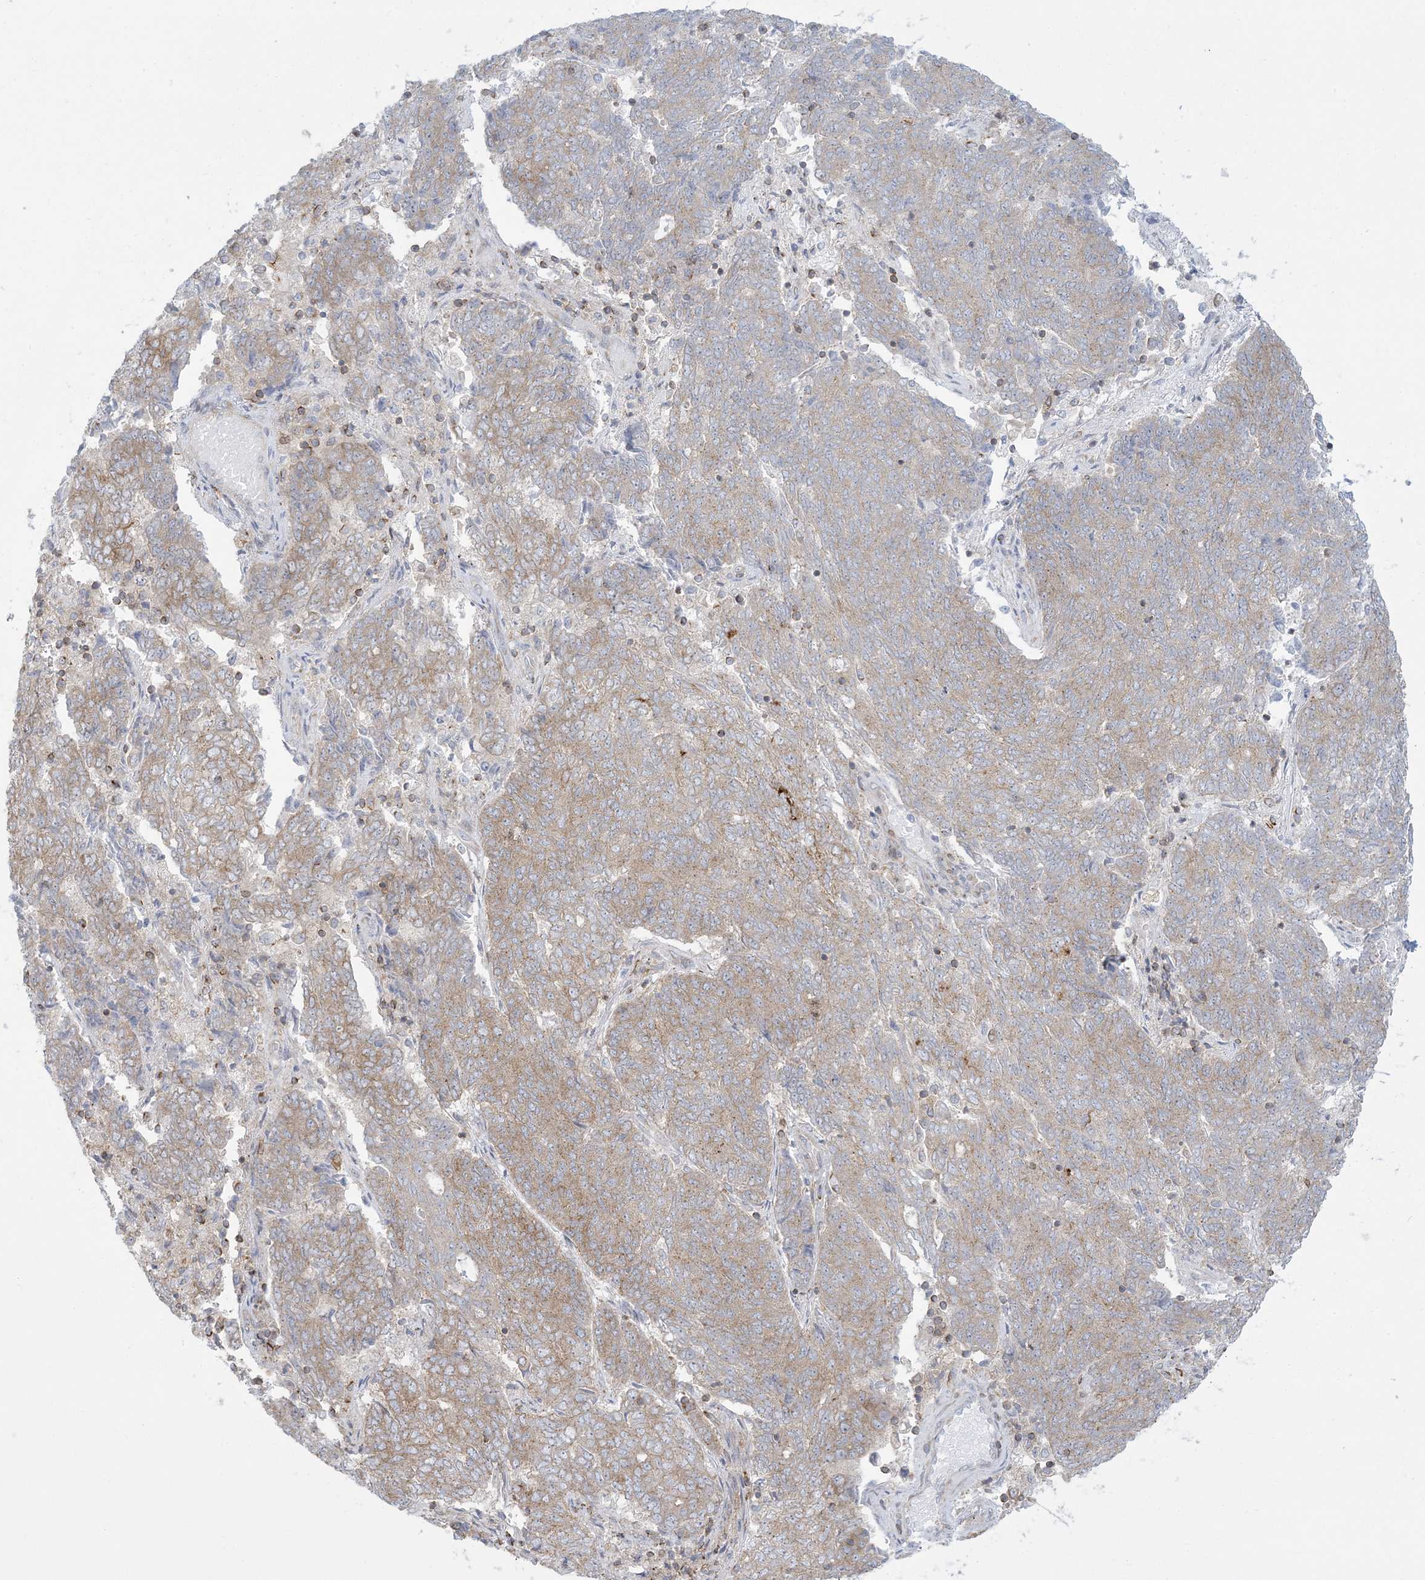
{"staining": {"intensity": "weak", "quantity": "25%-75%", "location": "cytoplasmic/membranous"}, "tissue": "endometrial cancer", "cell_type": "Tumor cells", "image_type": "cancer", "snomed": [{"axis": "morphology", "description": "Adenocarcinoma, NOS"}, {"axis": "topography", "description": "Endometrium"}], "caption": "A histopathology image showing weak cytoplasmic/membranous expression in approximately 25%-75% of tumor cells in endometrial adenocarcinoma, as visualized by brown immunohistochemical staining.", "gene": "SLAMF9", "patient": {"sex": "female", "age": 80}}